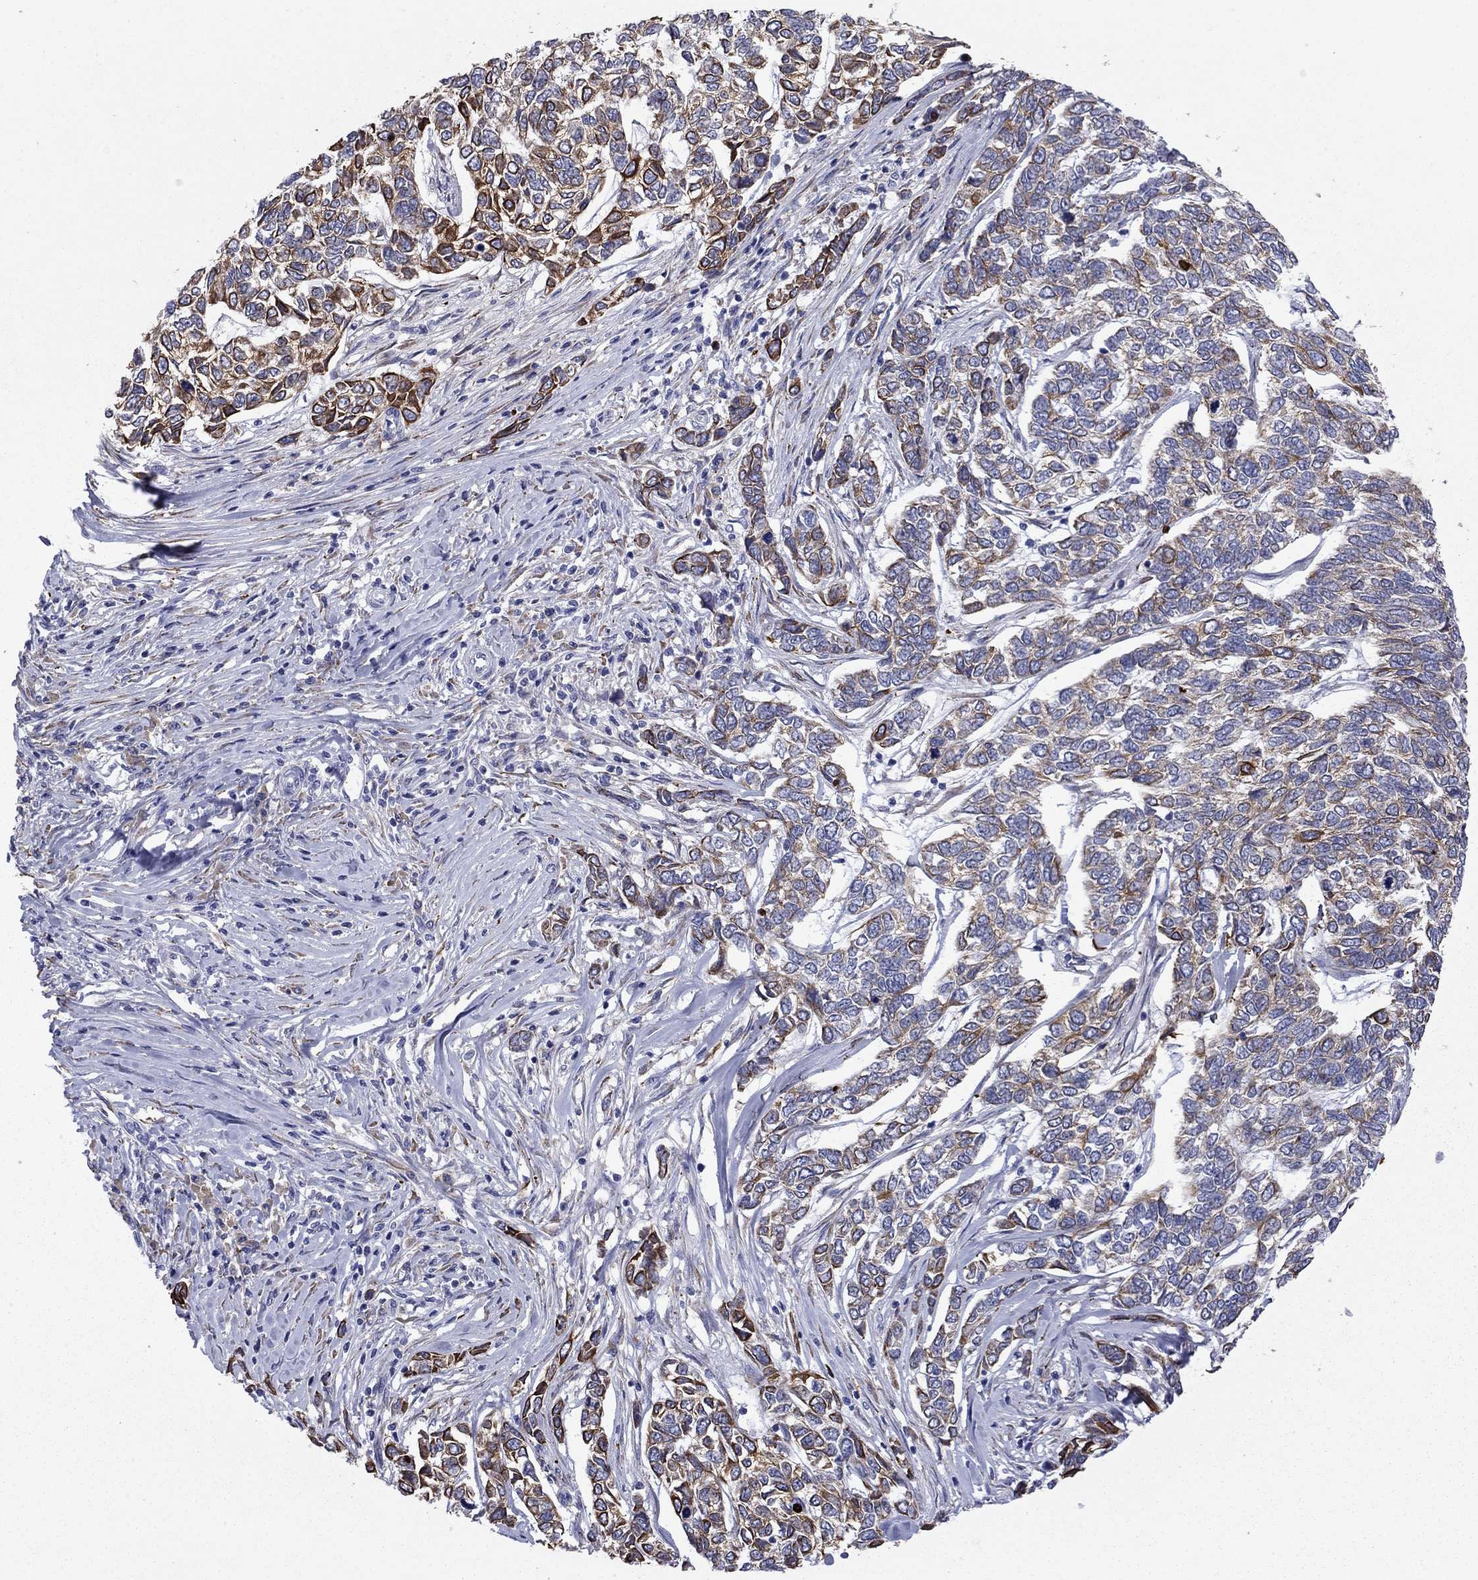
{"staining": {"intensity": "strong", "quantity": "25%-75%", "location": "cytoplasmic/membranous,nuclear"}, "tissue": "skin cancer", "cell_type": "Tumor cells", "image_type": "cancer", "snomed": [{"axis": "morphology", "description": "Basal cell carcinoma"}, {"axis": "topography", "description": "Skin"}], "caption": "Skin basal cell carcinoma stained with immunohistochemistry reveals strong cytoplasmic/membranous and nuclear expression in about 25%-75% of tumor cells.", "gene": "TMPRSS11A", "patient": {"sex": "female", "age": 65}}